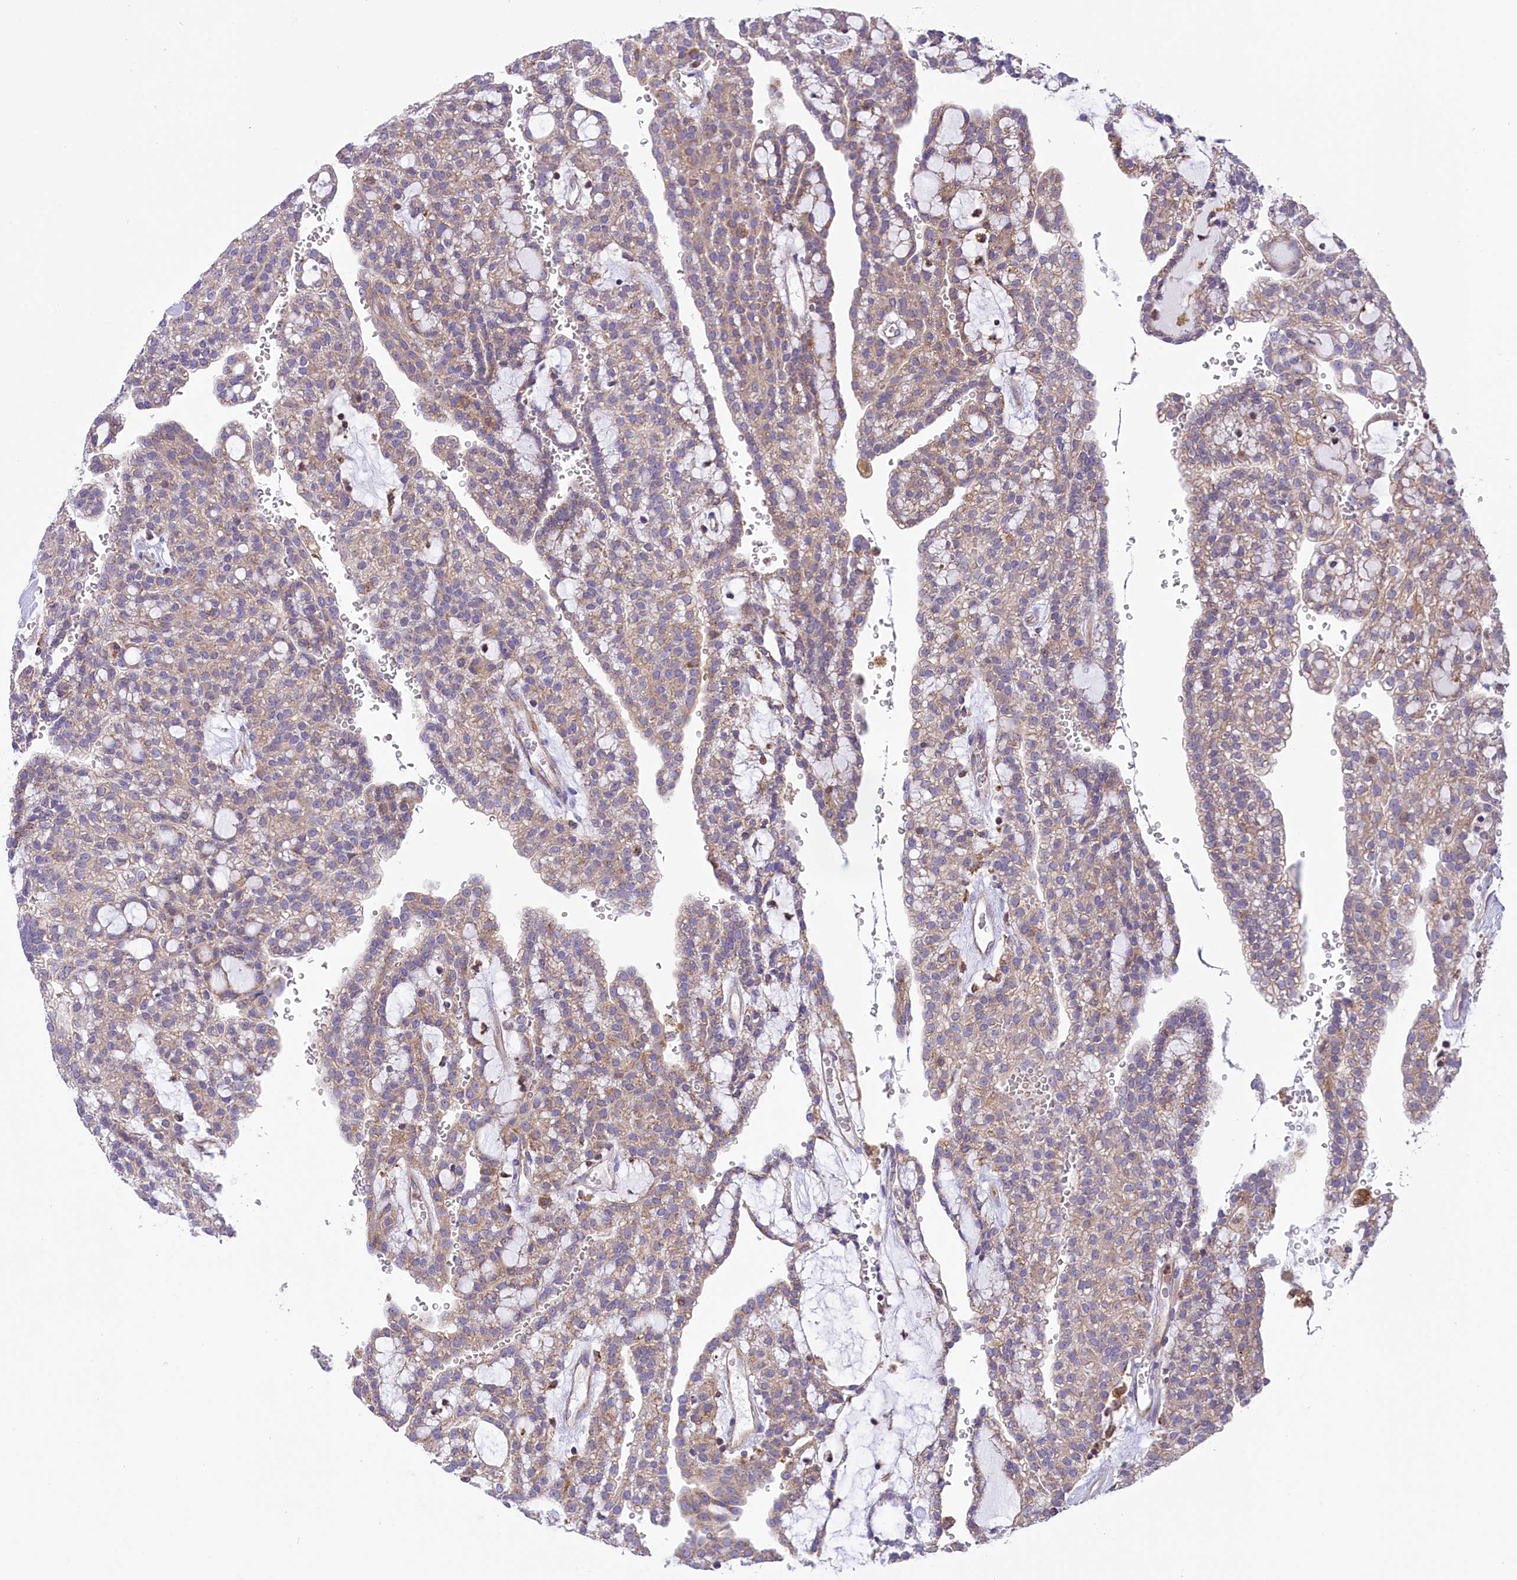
{"staining": {"intensity": "weak", "quantity": ">75%", "location": "cytoplasmic/membranous"}, "tissue": "renal cancer", "cell_type": "Tumor cells", "image_type": "cancer", "snomed": [{"axis": "morphology", "description": "Adenocarcinoma, NOS"}, {"axis": "topography", "description": "Kidney"}], "caption": "Immunohistochemical staining of human renal cancer displays low levels of weak cytoplasmic/membranous staining in approximately >75% of tumor cells.", "gene": "CORO7-PAM16", "patient": {"sex": "male", "age": 63}}